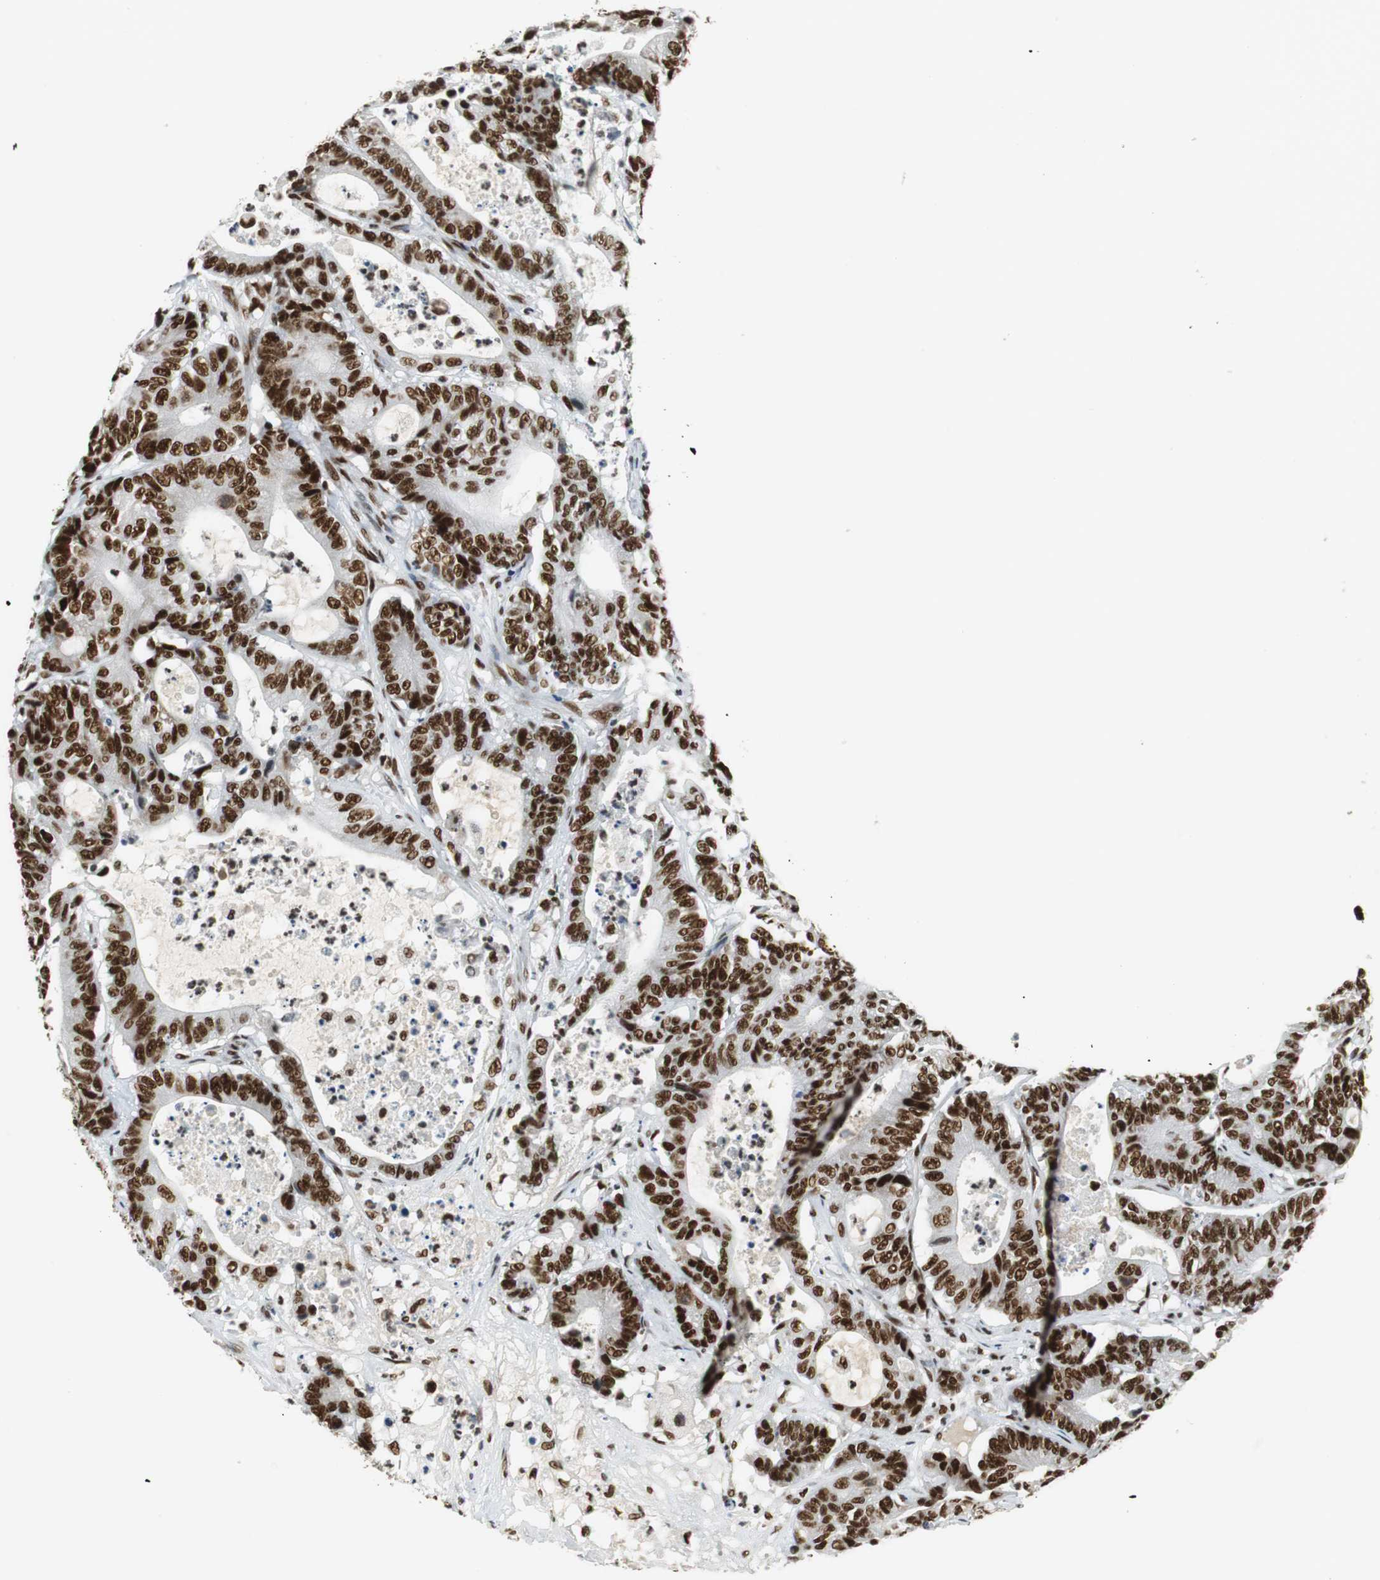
{"staining": {"intensity": "strong", "quantity": ">75%", "location": "nuclear"}, "tissue": "colorectal cancer", "cell_type": "Tumor cells", "image_type": "cancer", "snomed": [{"axis": "morphology", "description": "Adenocarcinoma, NOS"}, {"axis": "topography", "description": "Colon"}], "caption": "DAB immunohistochemical staining of human colorectal adenocarcinoma demonstrates strong nuclear protein expression in about >75% of tumor cells.", "gene": "PRKDC", "patient": {"sex": "female", "age": 84}}